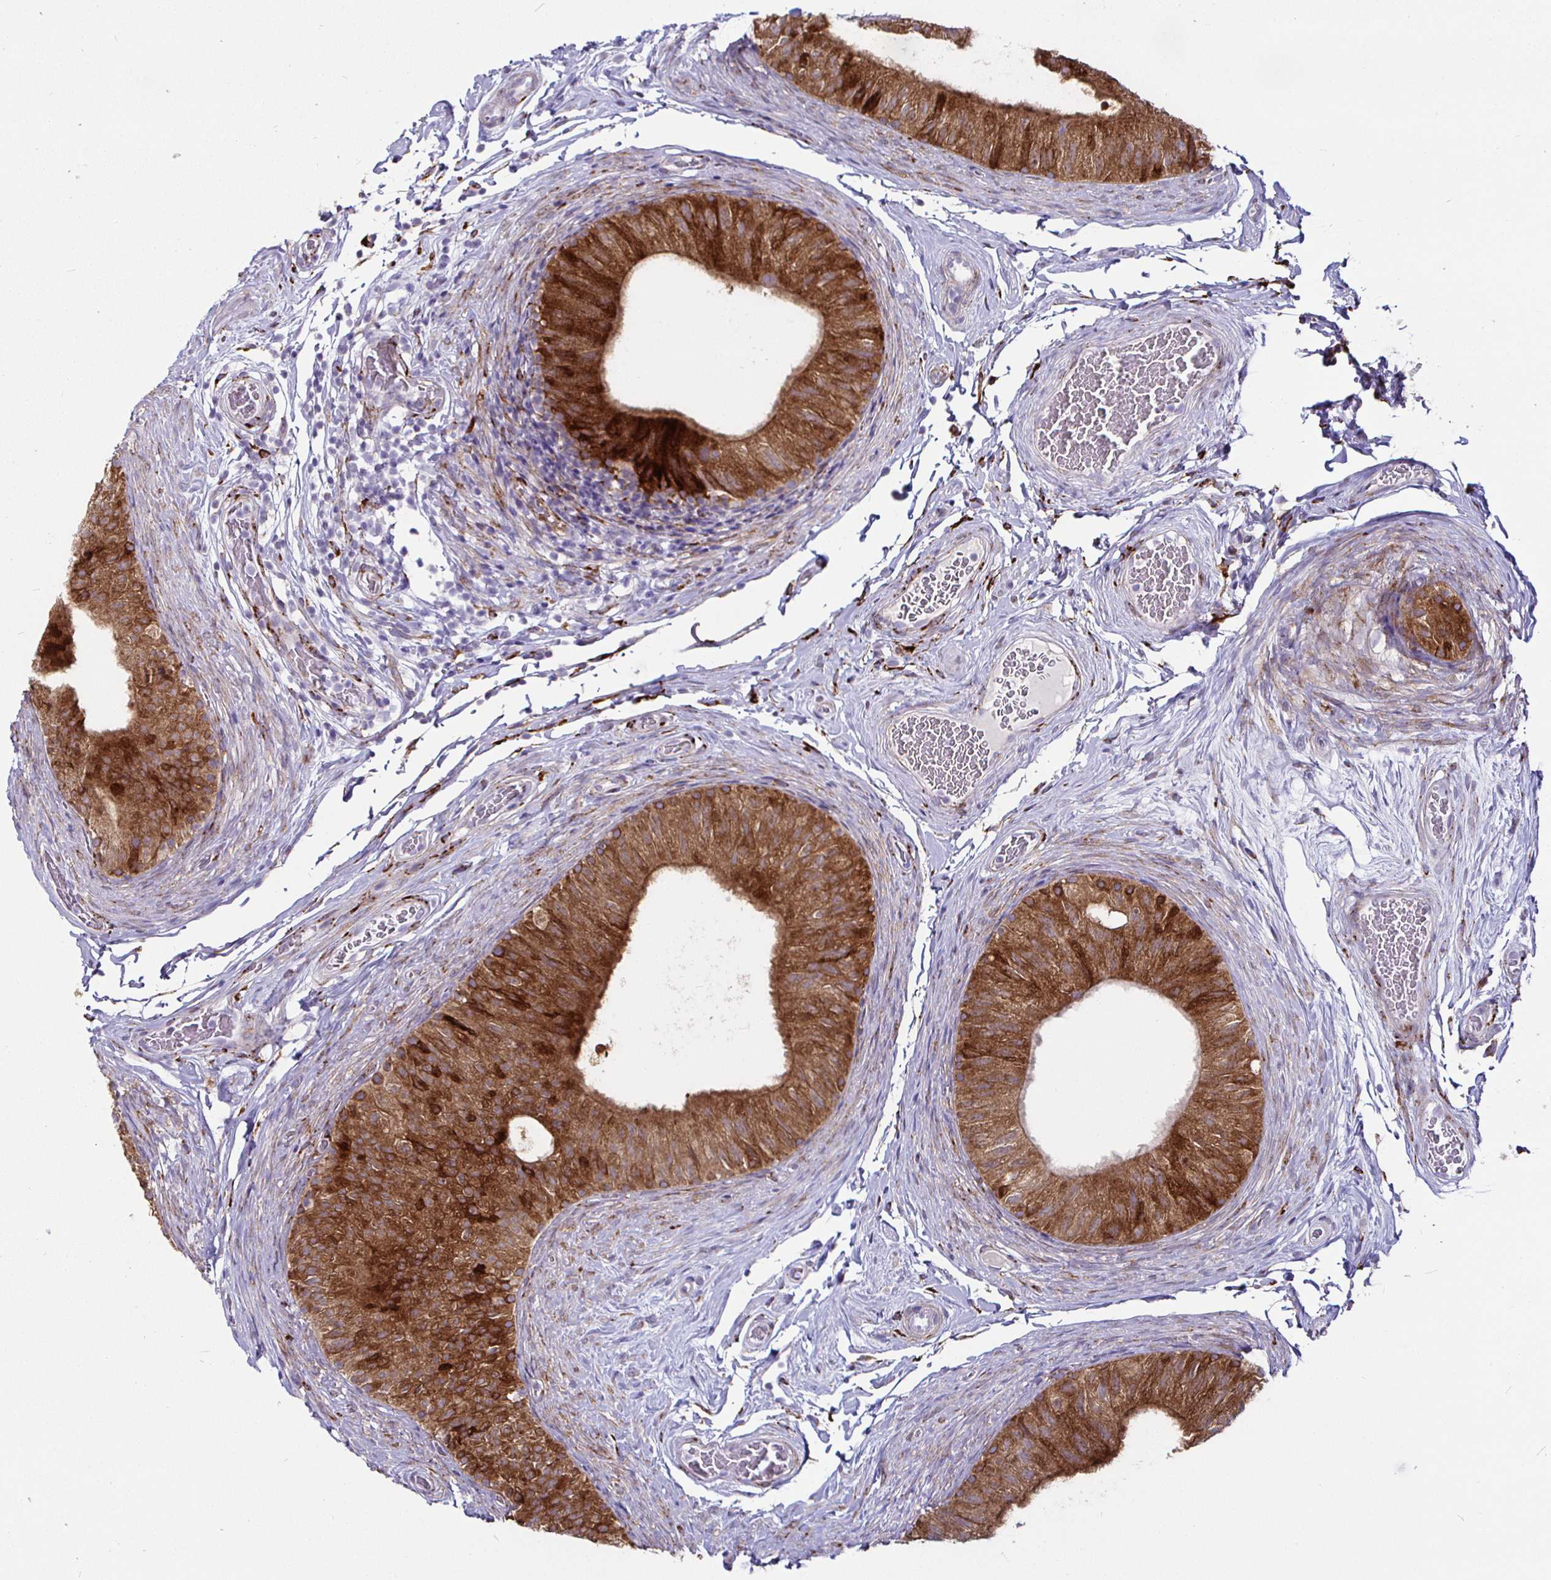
{"staining": {"intensity": "strong", "quantity": ">75%", "location": "cytoplasmic/membranous"}, "tissue": "epididymis", "cell_type": "Glandular cells", "image_type": "normal", "snomed": [{"axis": "morphology", "description": "Normal tissue, NOS"}, {"axis": "topography", "description": "Epididymis, spermatic cord, NOS"}, {"axis": "topography", "description": "Epididymis"}], "caption": "Immunohistochemistry (IHC) image of unremarkable epididymis: epididymis stained using immunohistochemistry (IHC) displays high levels of strong protein expression localized specifically in the cytoplasmic/membranous of glandular cells, appearing as a cytoplasmic/membranous brown color.", "gene": "P4HA2", "patient": {"sex": "male", "age": 31}}